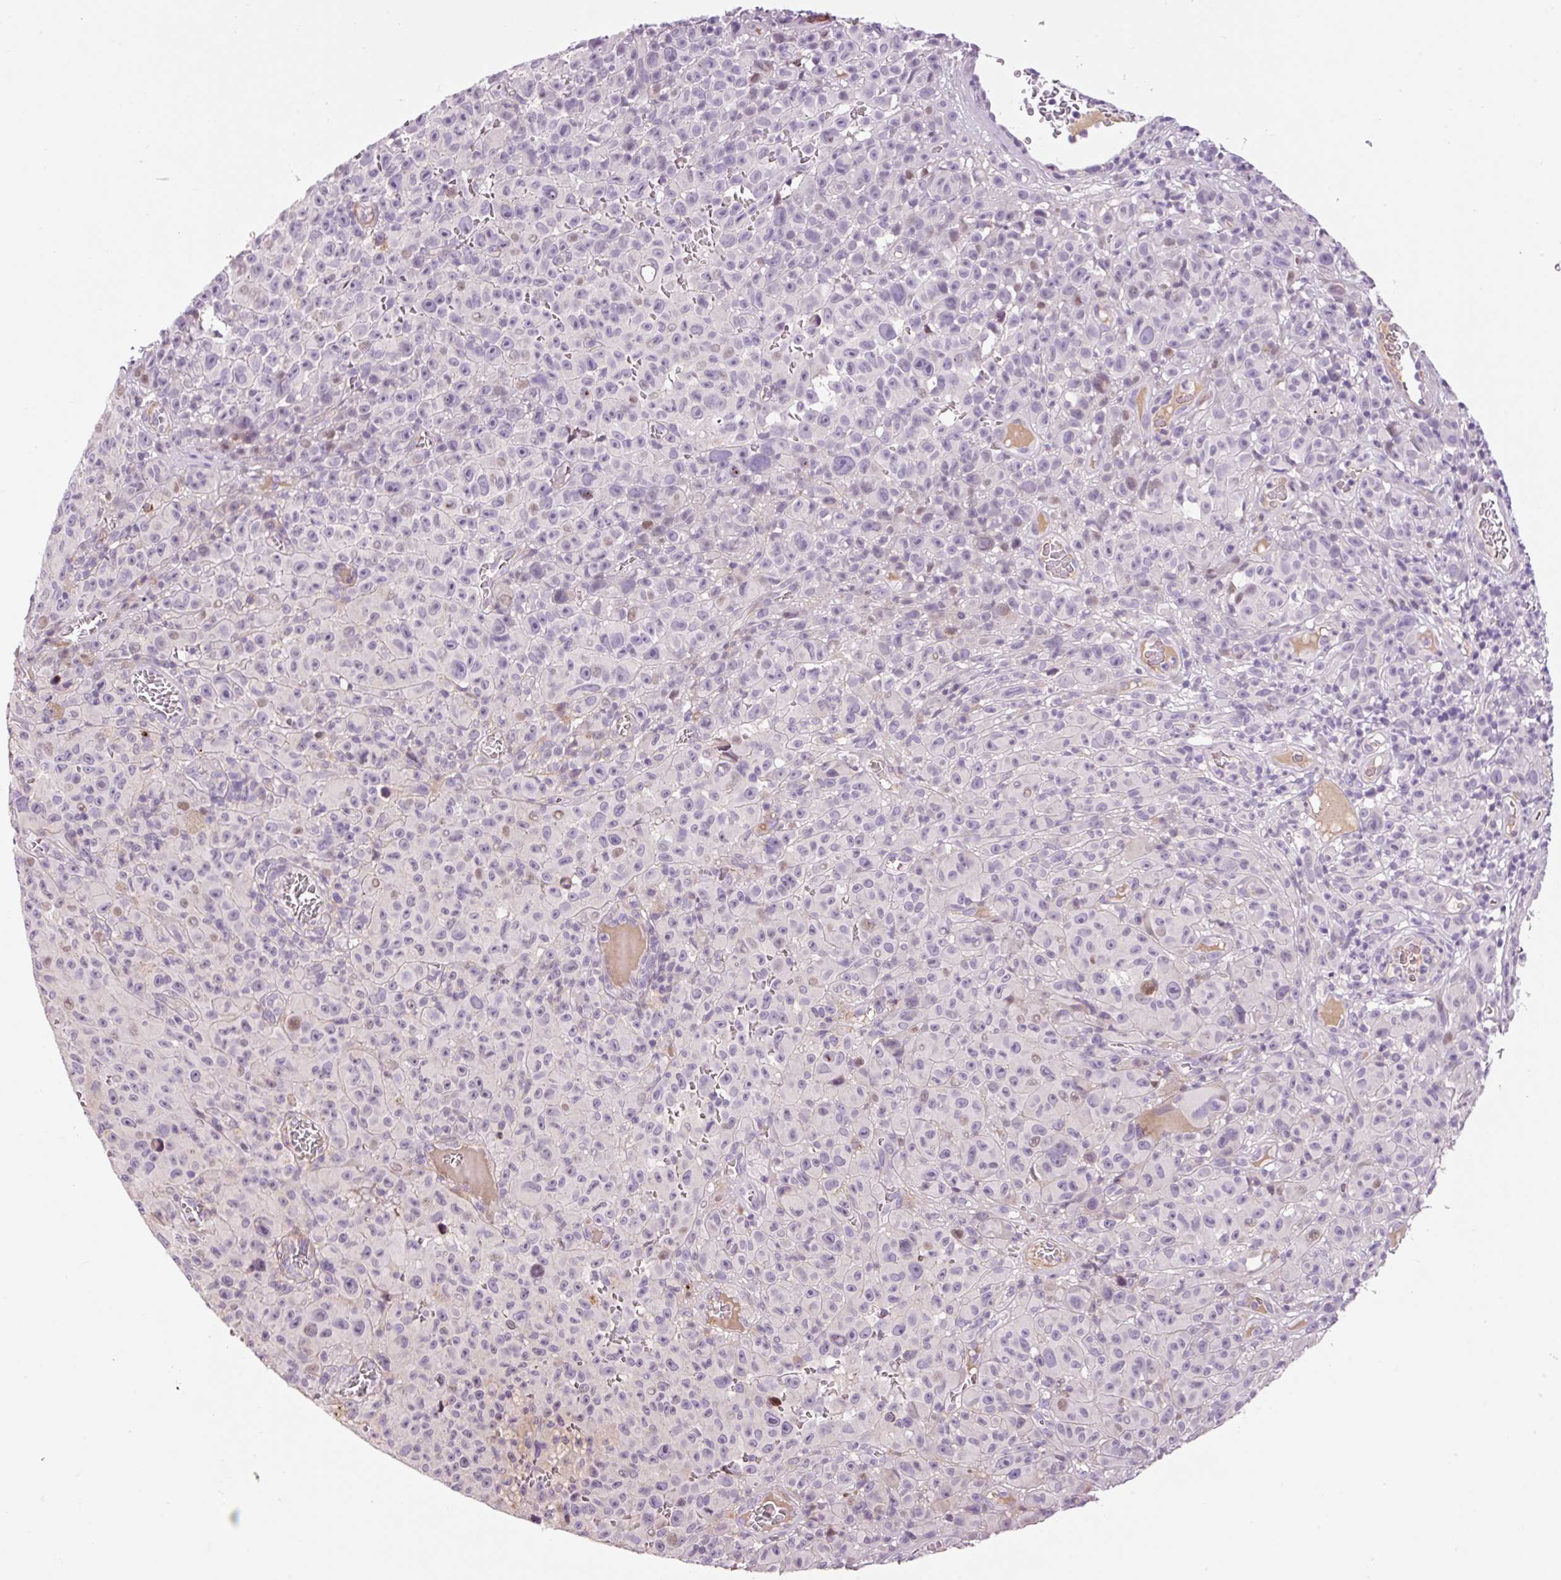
{"staining": {"intensity": "negative", "quantity": "none", "location": "none"}, "tissue": "melanoma", "cell_type": "Tumor cells", "image_type": "cancer", "snomed": [{"axis": "morphology", "description": "Malignant melanoma, NOS"}, {"axis": "topography", "description": "Skin"}], "caption": "Human malignant melanoma stained for a protein using IHC reveals no staining in tumor cells.", "gene": "HNF1A", "patient": {"sex": "female", "age": 82}}